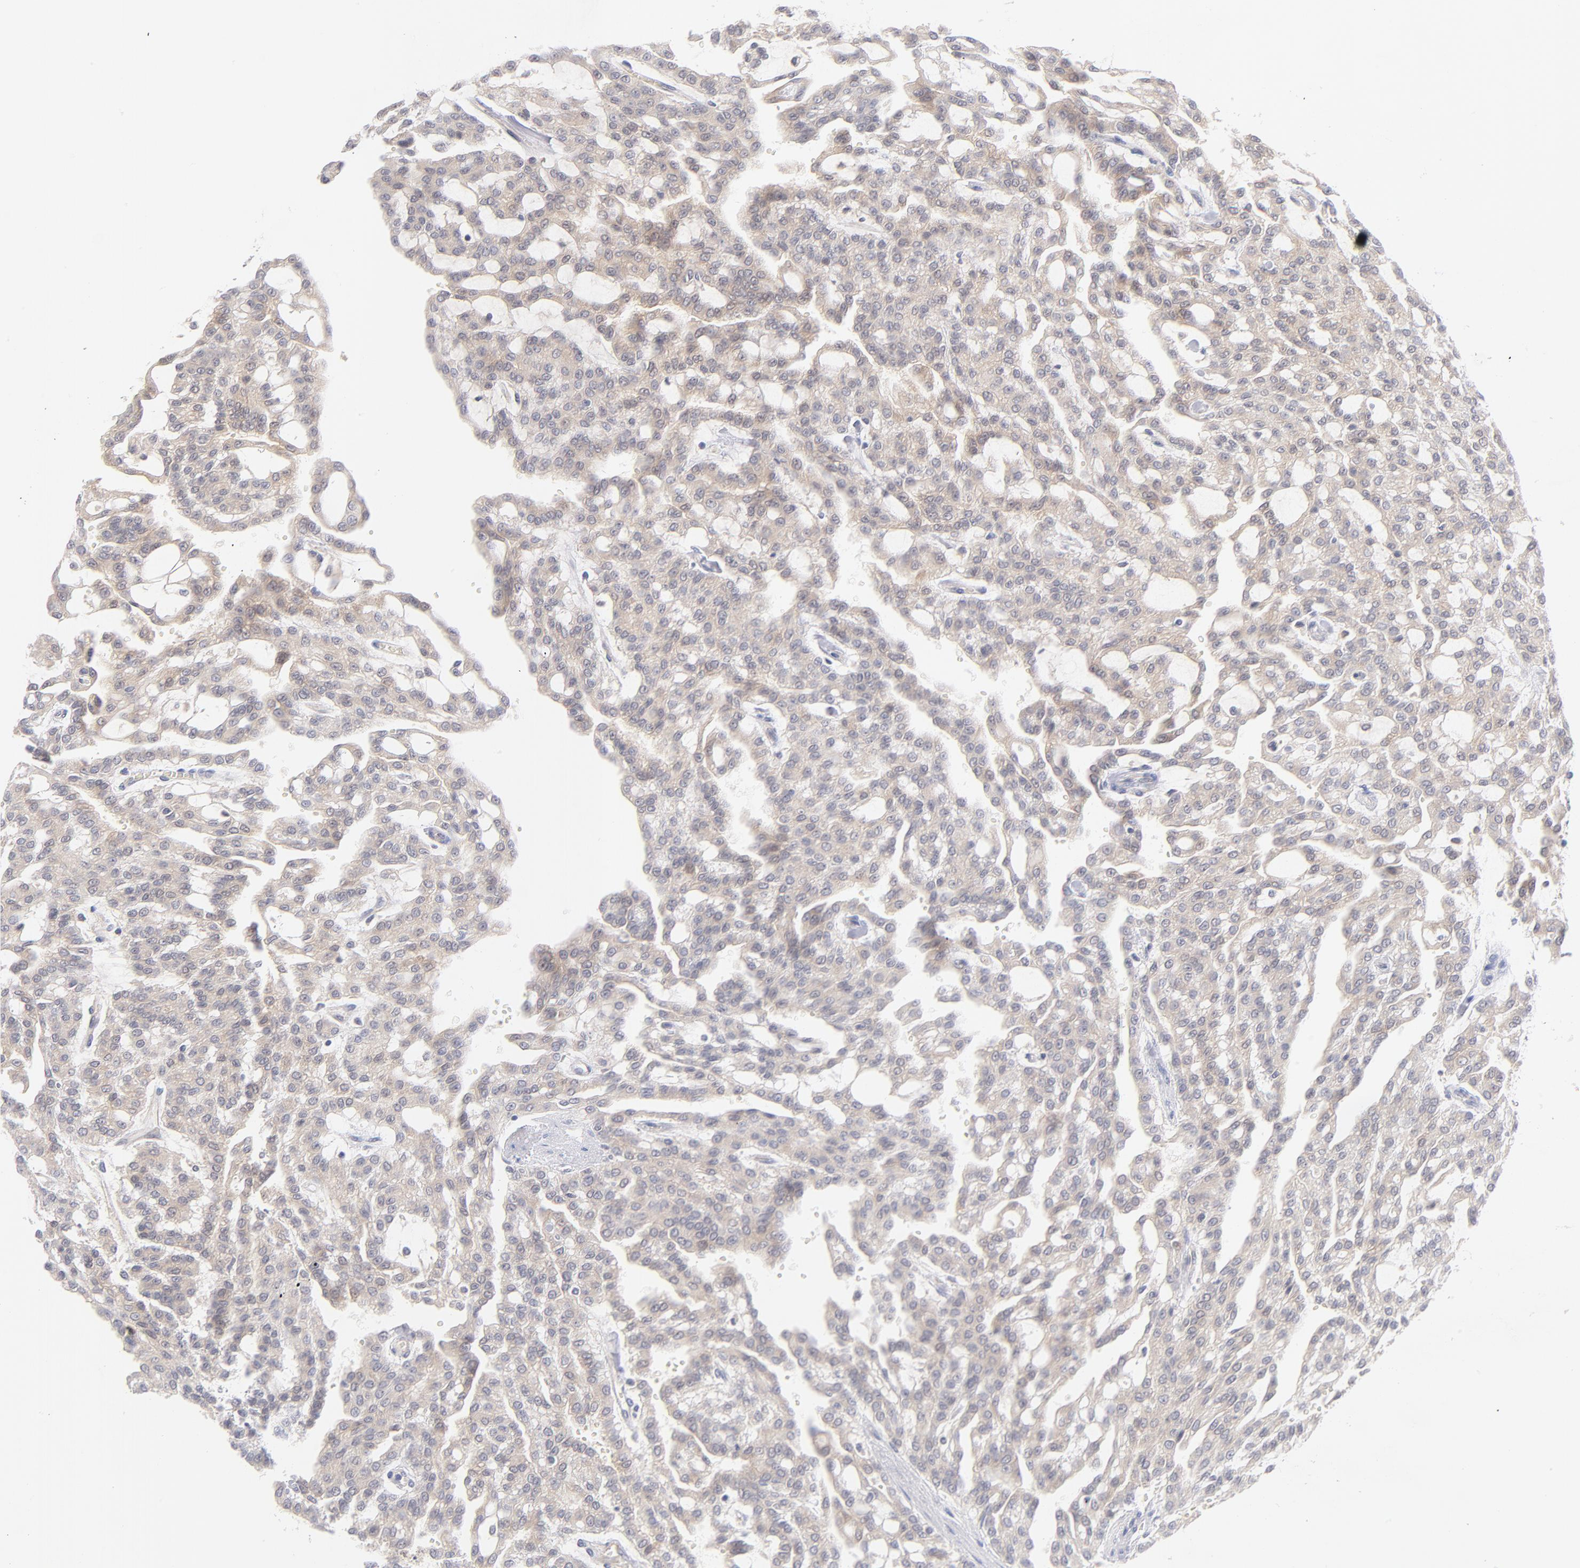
{"staining": {"intensity": "negative", "quantity": "none", "location": "none"}, "tissue": "renal cancer", "cell_type": "Tumor cells", "image_type": "cancer", "snomed": [{"axis": "morphology", "description": "Adenocarcinoma, NOS"}, {"axis": "topography", "description": "Kidney"}], "caption": "Adenocarcinoma (renal) was stained to show a protein in brown. There is no significant staining in tumor cells.", "gene": "CASP6", "patient": {"sex": "male", "age": 63}}